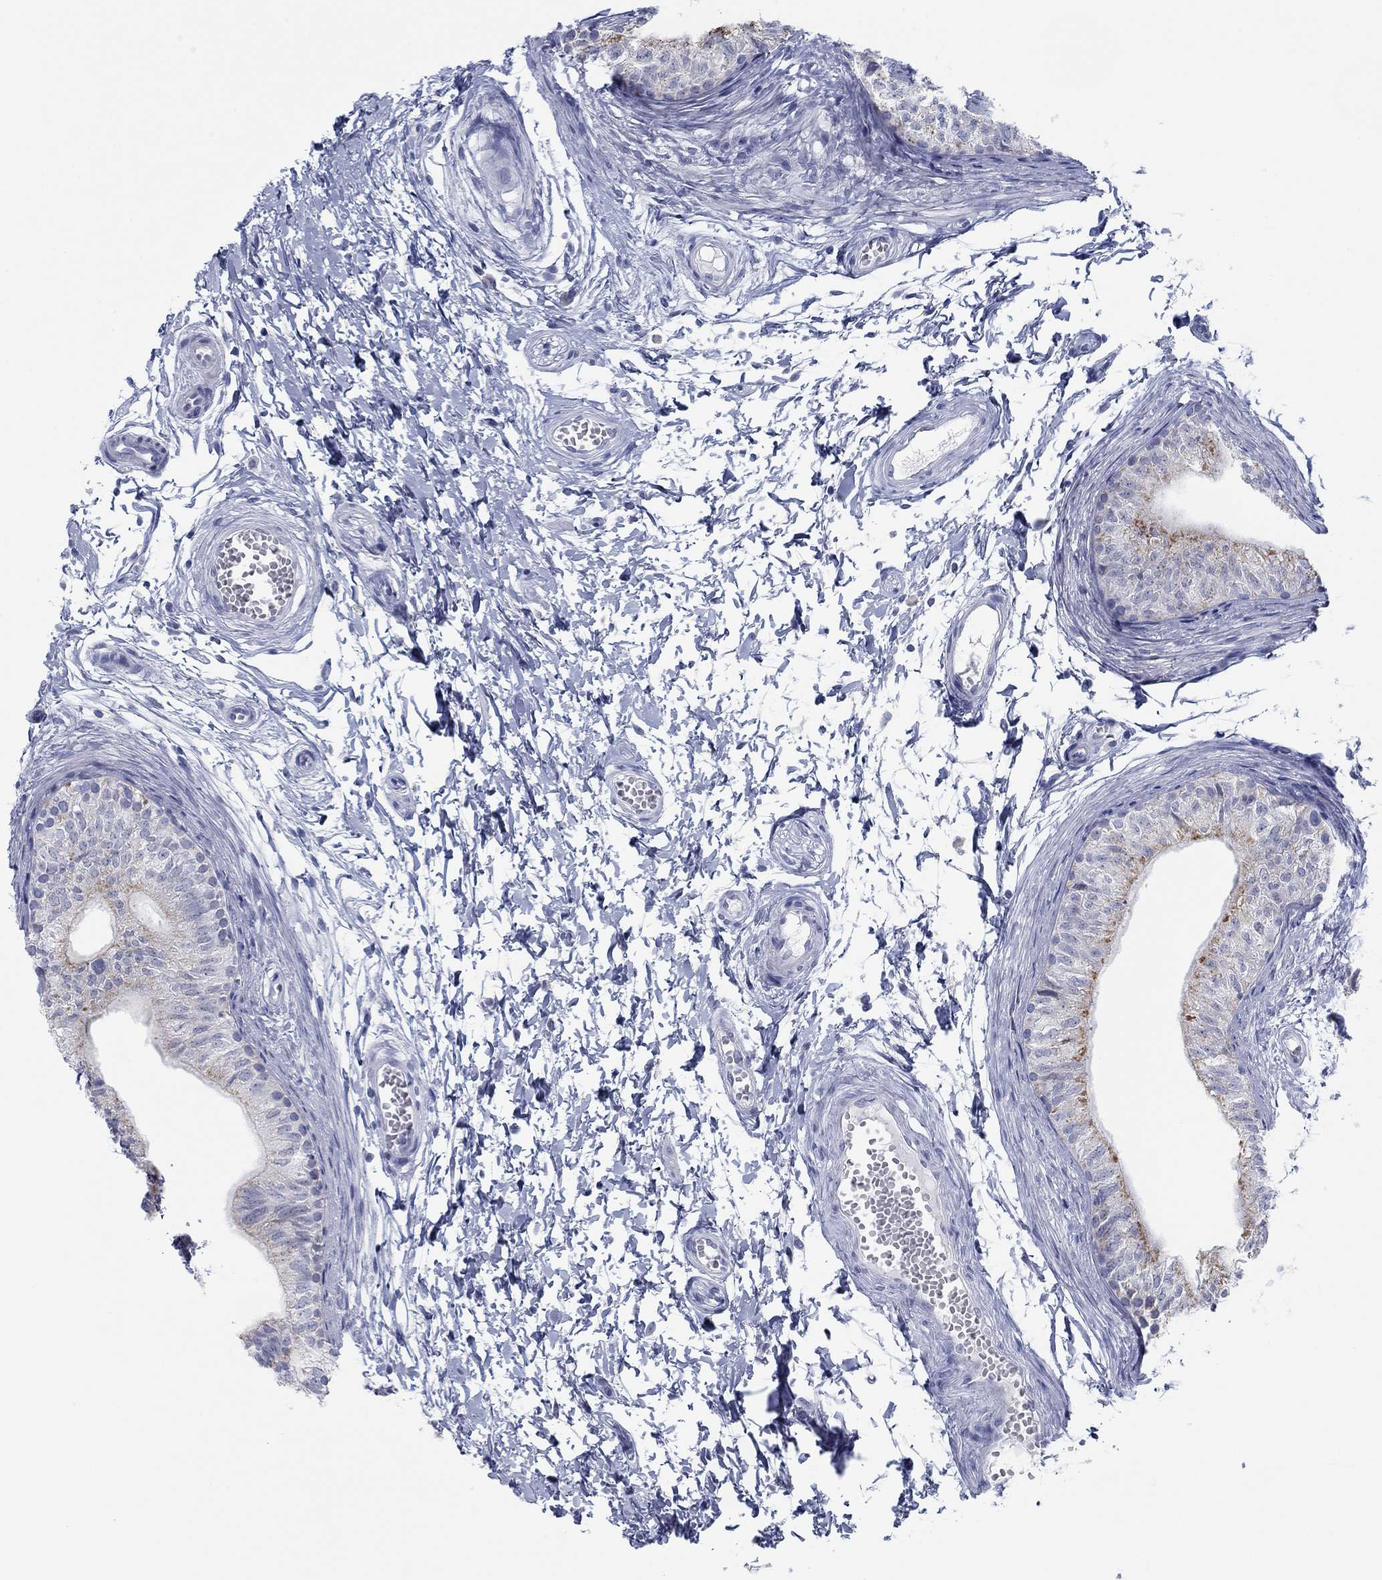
{"staining": {"intensity": "moderate", "quantity": "<25%", "location": "cytoplasmic/membranous"}, "tissue": "epididymis", "cell_type": "Glandular cells", "image_type": "normal", "snomed": [{"axis": "morphology", "description": "Normal tissue, NOS"}, {"axis": "topography", "description": "Epididymis"}], "caption": "Unremarkable epididymis displays moderate cytoplasmic/membranous staining in about <25% of glandular cells, visualized by immunohistochemistry. (DAB IHC, brown staining for protein, blue staining for nuclei).", "gene": "DNAL1", "patient": {"sex": "male", "age": 22}}